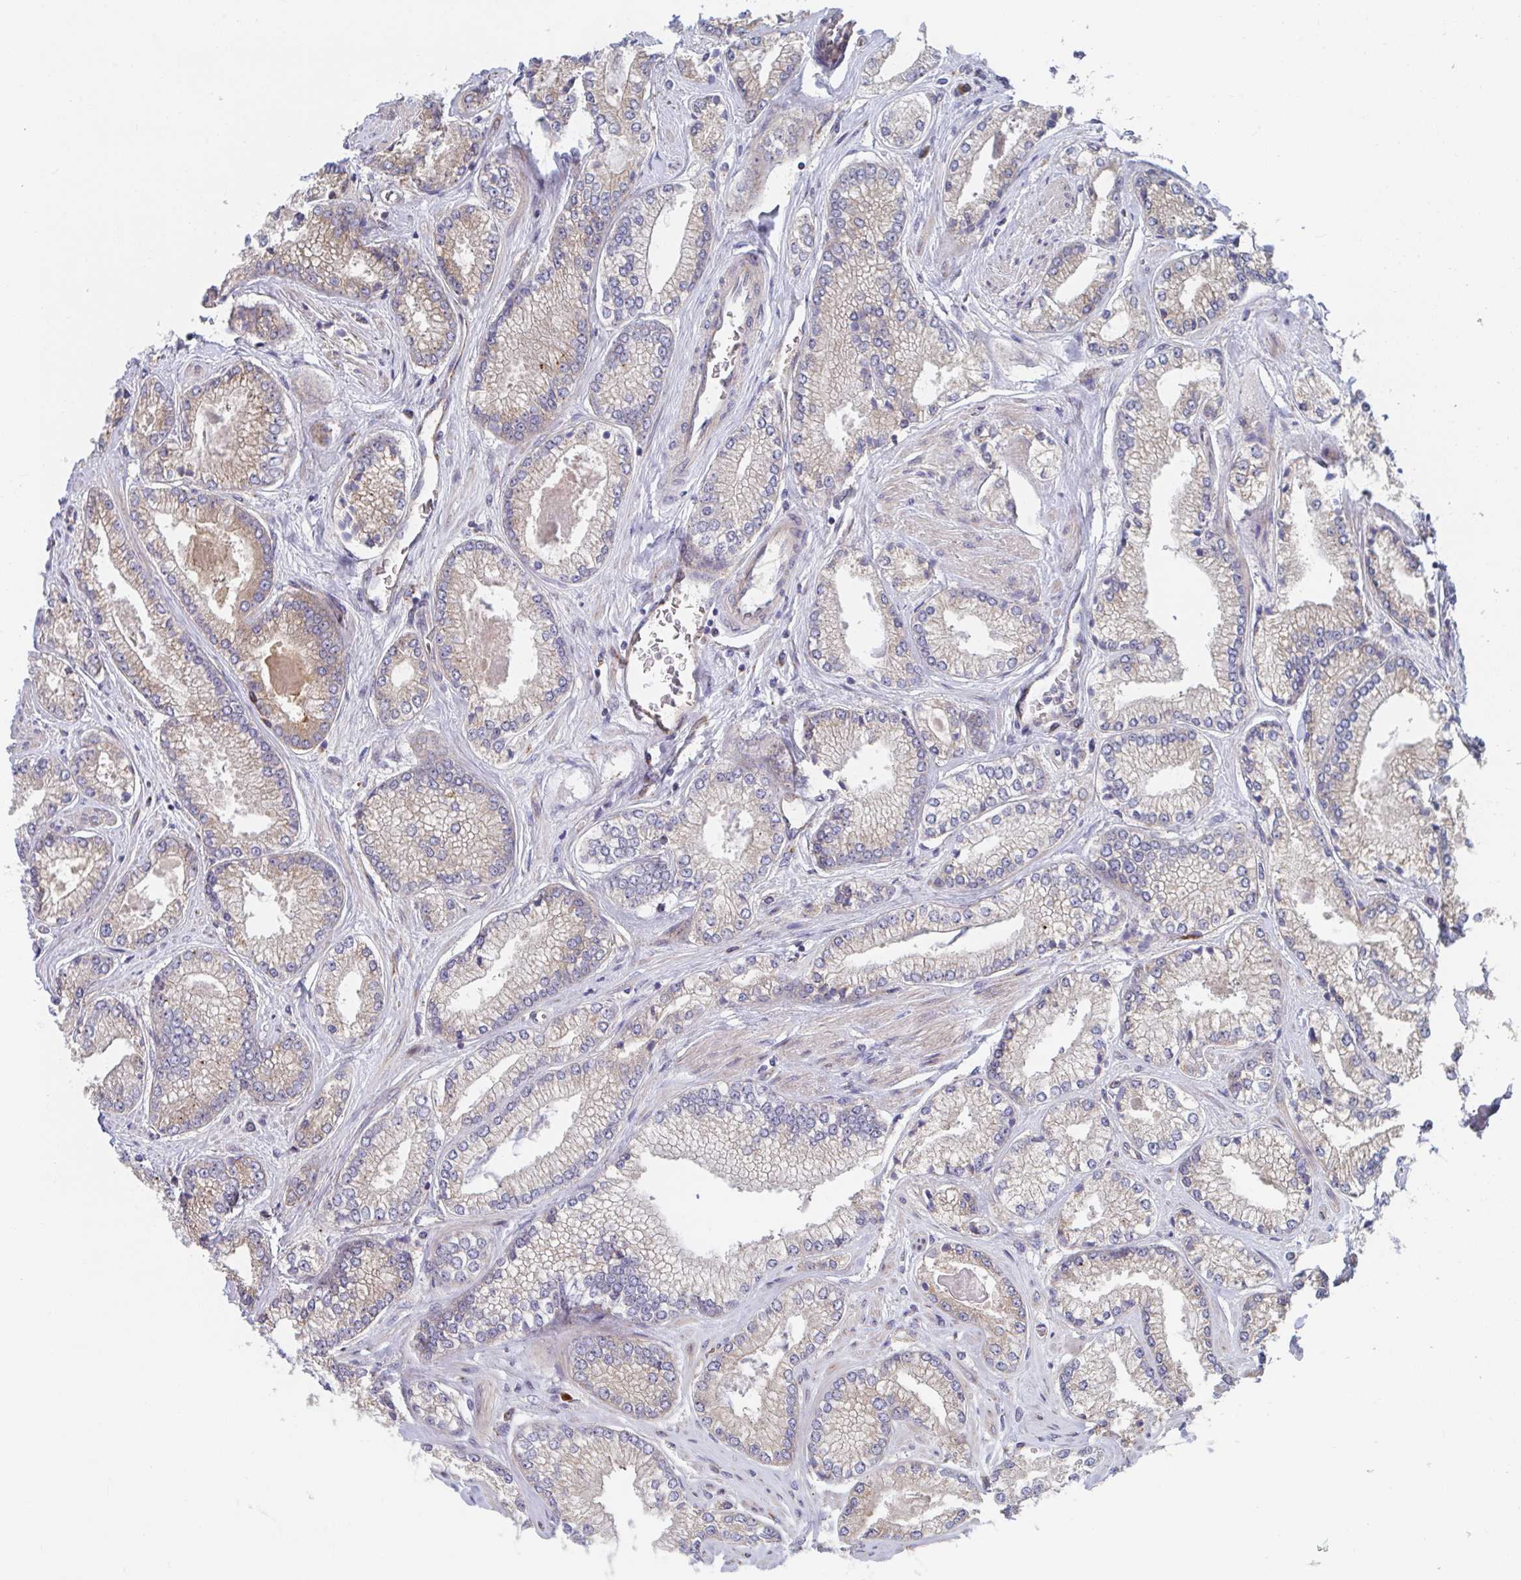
{"staining": {"intensity": "weak", "quantity": "<25%", "location": "cytoplasmic/membranous"}, "tissue": "prostate cancer", "cell_type": "Tumor cells", "image_type": "cancer", "snomed": [{"axis": "morphology", "description": "Adenocarcinoma, Low grade"}, {"axis": "topography", "description": "Prostate"}], "caption": "Tumor cells are negative for protein expression in human prostate cancer.", "gene": "FJX1", "patient": {"sex": "male", "age": 67}}